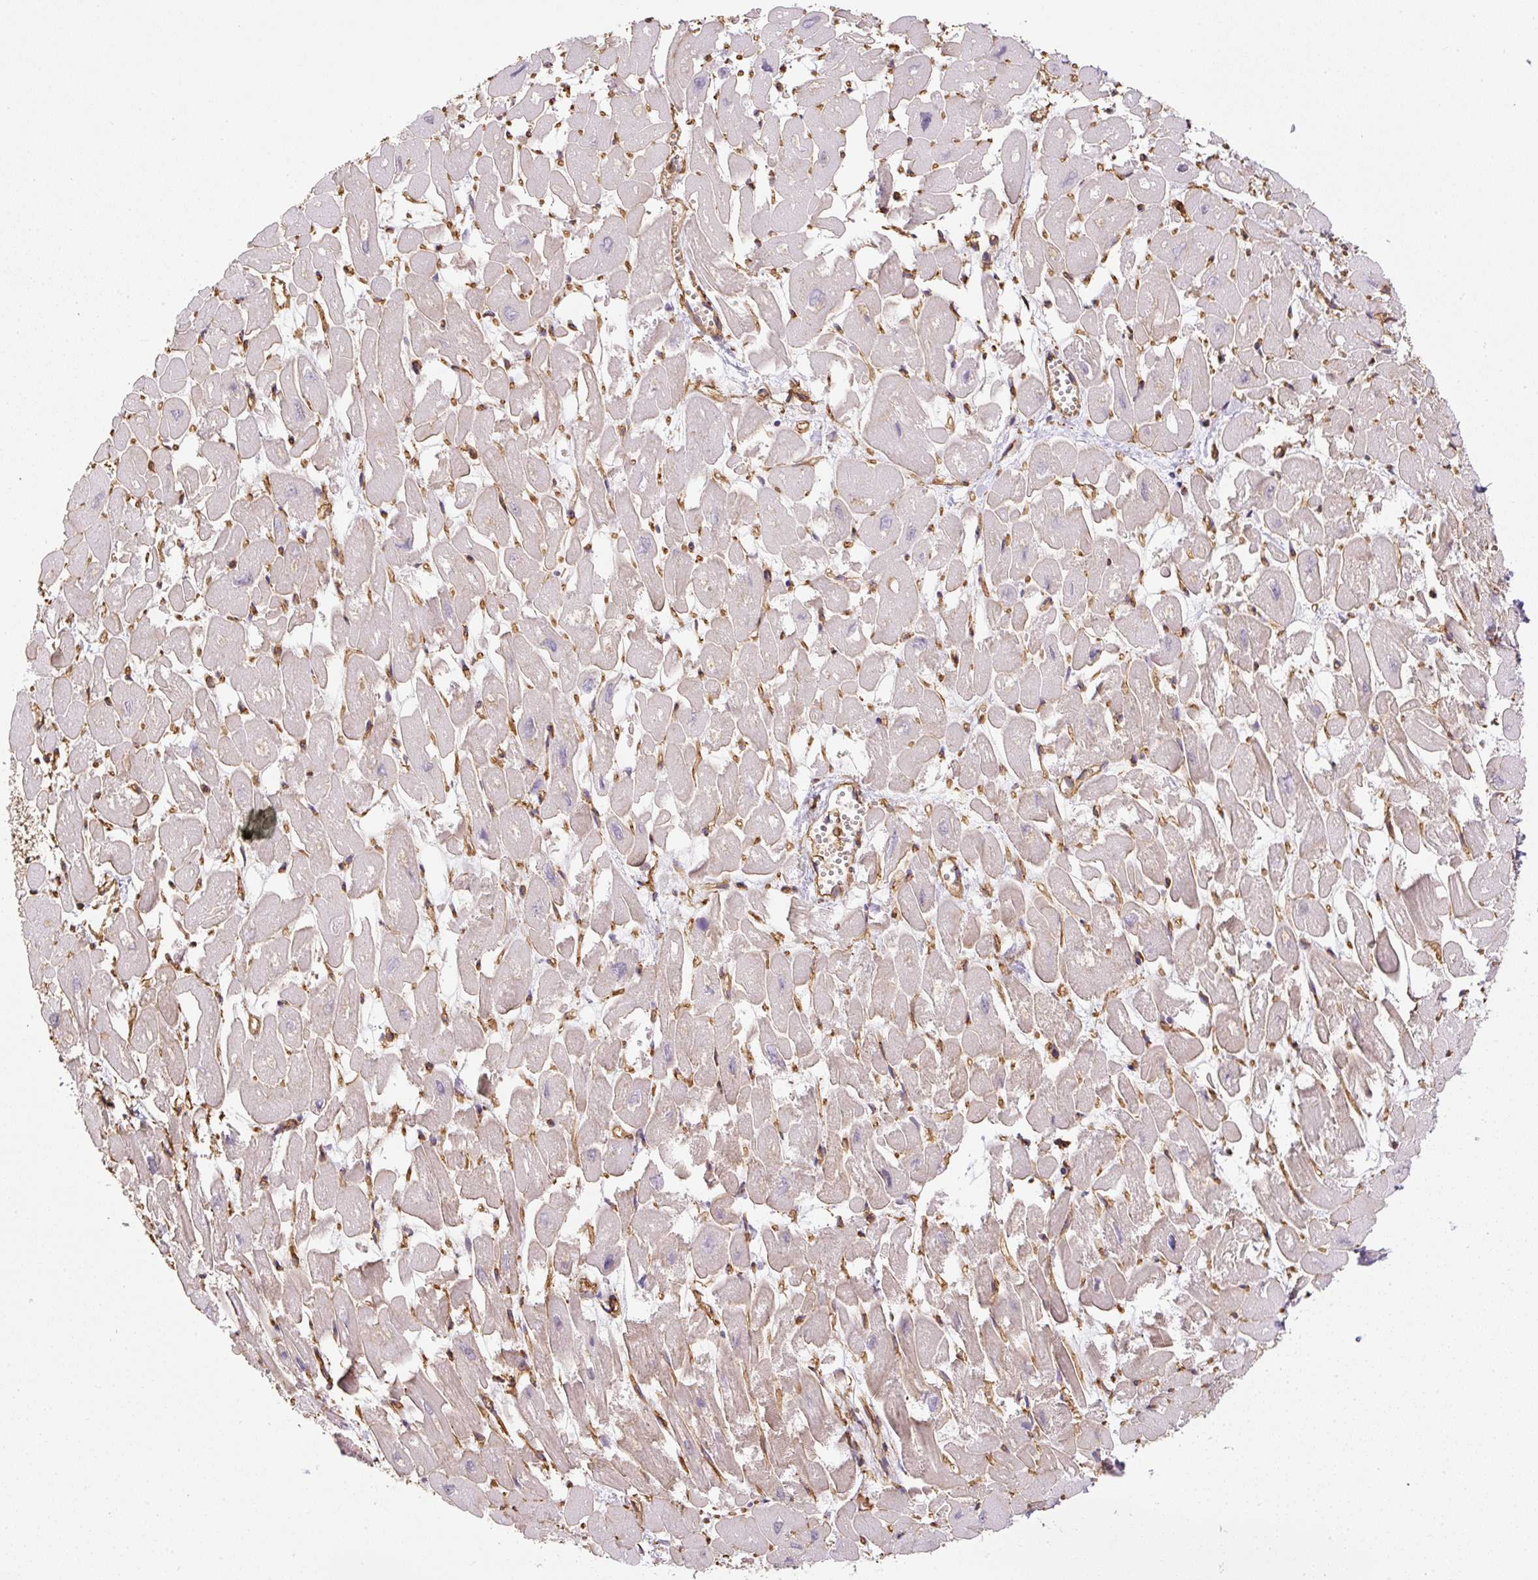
{"staining": {"intensity": "moderate", "quantity": "25%-75%", "location": "cytoplasmic/membranous"}, "tissue": "heart muscle", "cell_type": "Cardiomyocytes", "image_type": "normal", "snomed": [{"axis": "morphology", "description": "Normal tissue, NOS"}, {"axis": "topography", "description": "Heart"}], "caption": "This is a photomicrograph of immunohistochemistry (IHC) staining of normal heart muscle, which shows moderate staining in the cytoplasmic/membranous of cardiomyocytes.", "gene": "B3GALT5", "patient": {"sex": "male", "age": 54}}